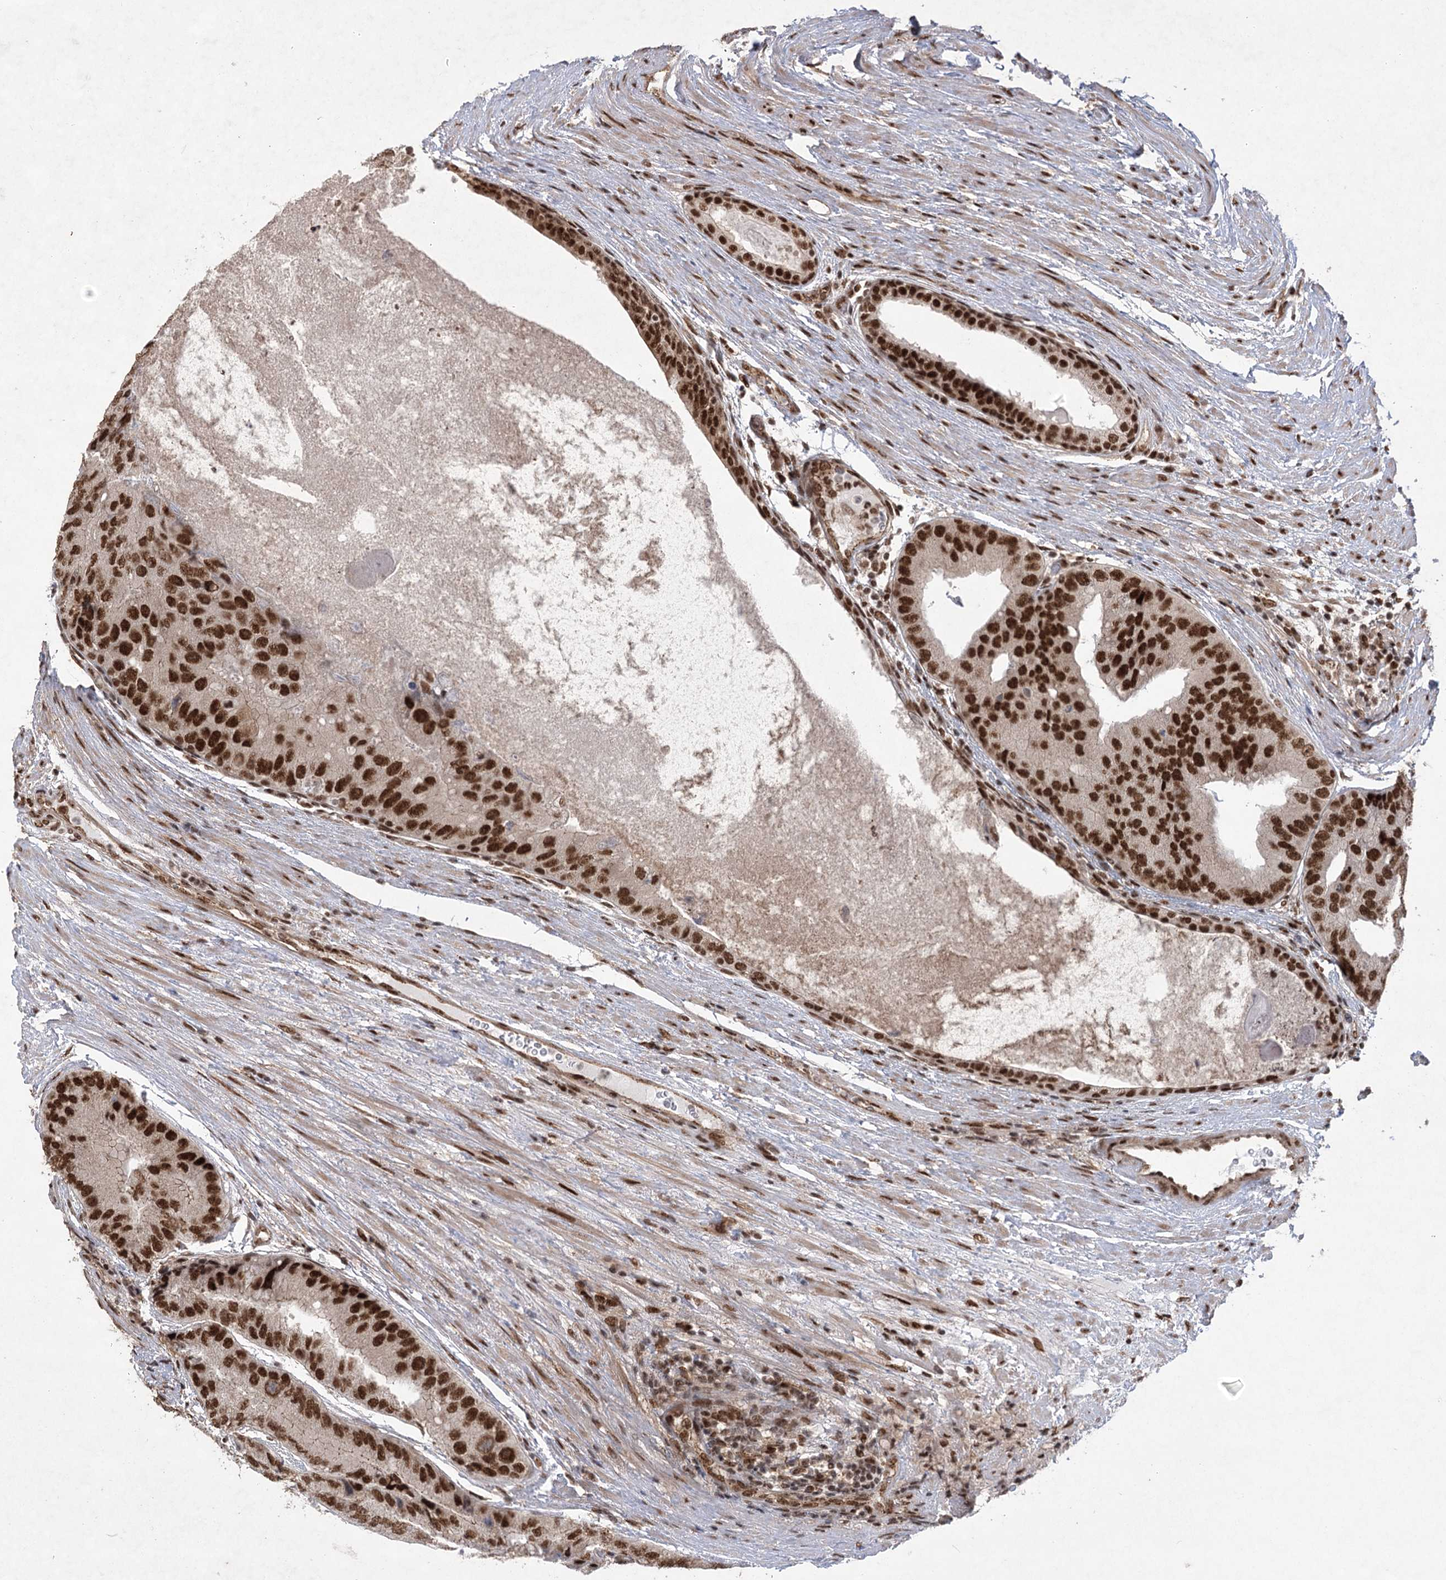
{"staining": {"intensity": "strong", "quantity": ">75%", "location": "nuclear"}, "tissue": "prostate cancer", "cell_type": "Tumor cells", "image_type": "cancer", "snomed": [{"axis": "morphology", "description": "Adenocarcinoma, High grade"}, {"axis": "topography", "description": "Prostate"}], "caption": "Immunohistochemical staining of adenocarcinoma (high-grade) (prostate) displays strong nuclear protein expression in approximately >75% of tumor cells. The protein of interest is shown in brown color, while the nuclei are stained blue.", "gene": "ZCCHC8", "patient": {"sex": "male", "age": 70}}